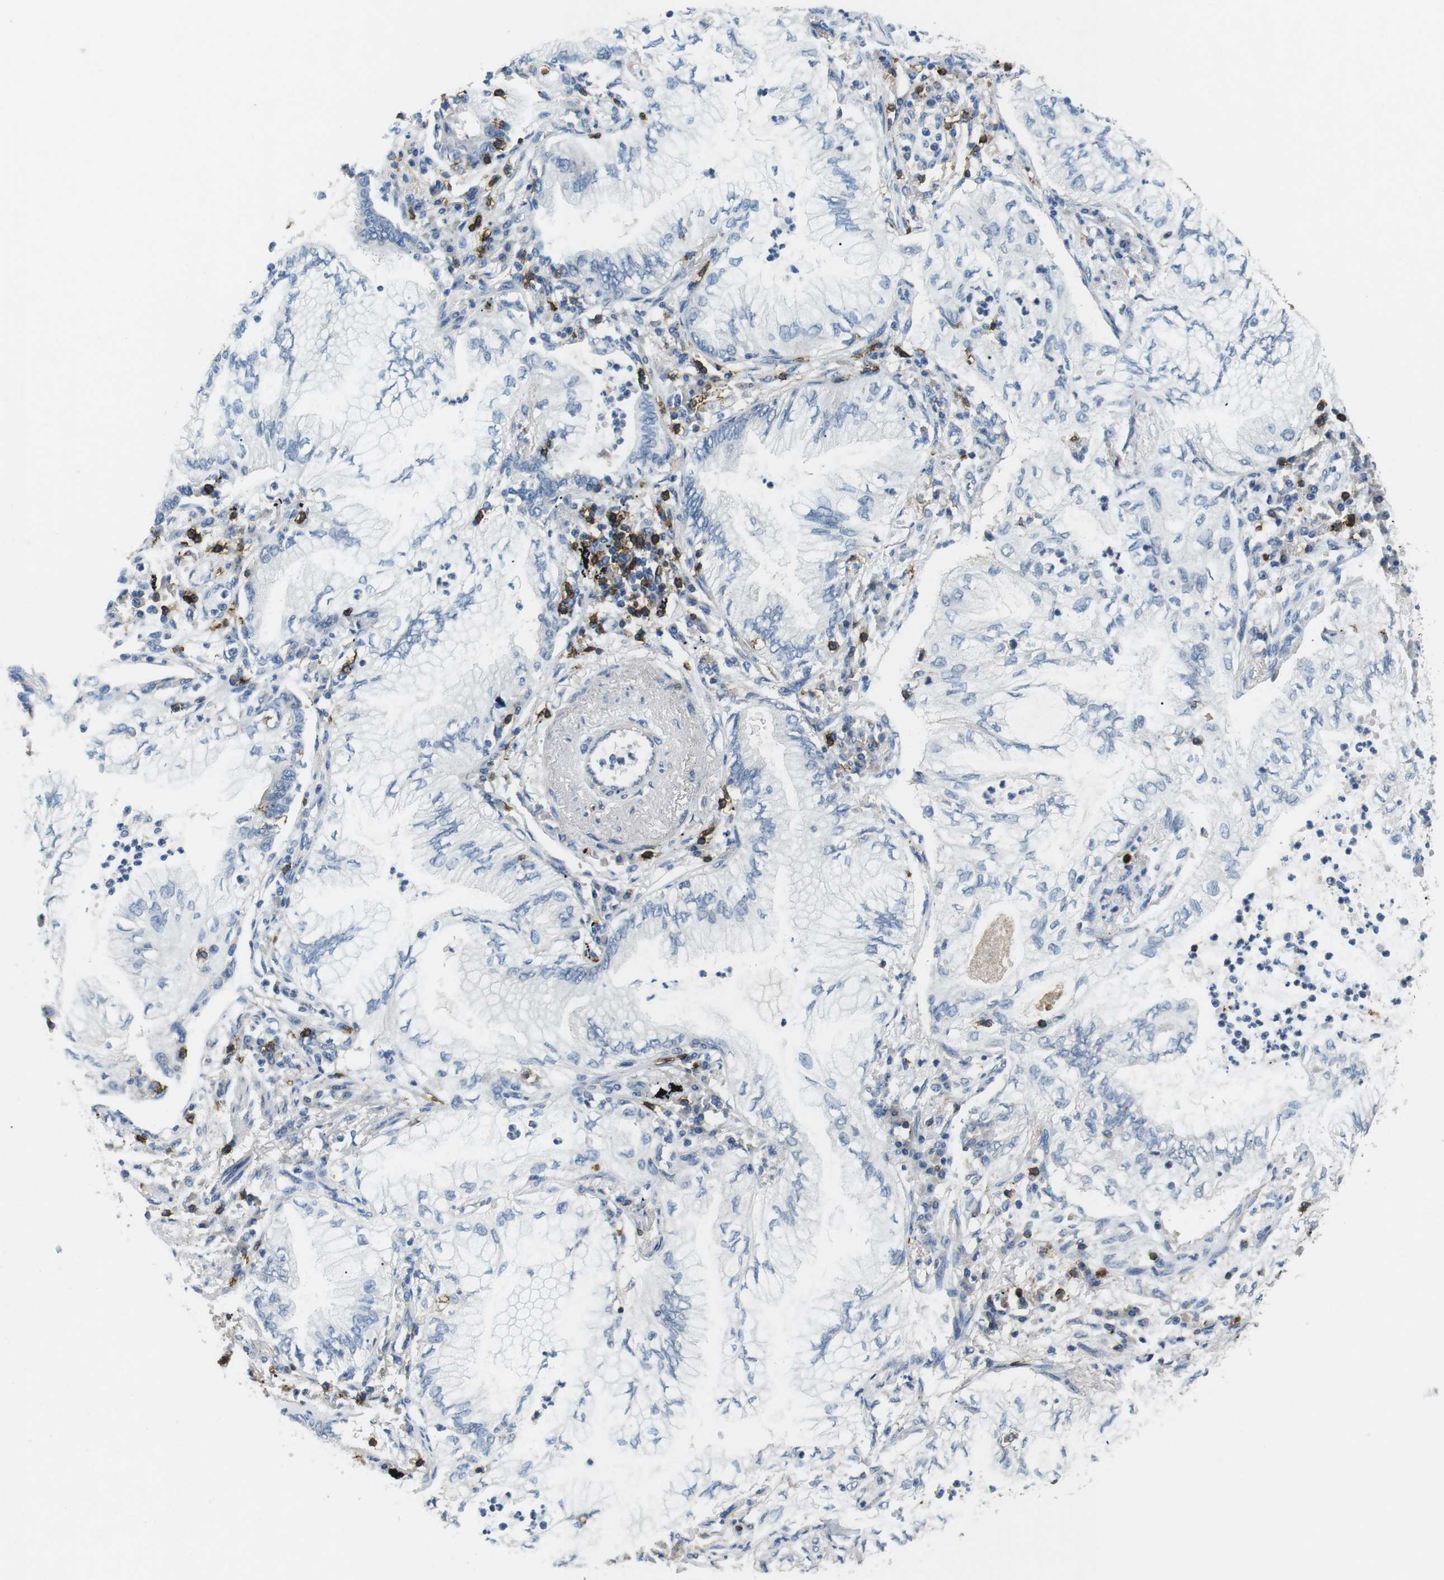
{"staining": {"intensity": "negative", "quantity": "none", "location": "none"}, "tissue": "lung cancer", "cell_type": "Tumor cells", "image_type": "cancer", "snomed": [{"axis": "morphology", "description": "Normal tissue, NOS"}, {"axis": "morphology", "description": "Adenocarcinoma, NOS"}, {"axis": "topography", "description": "Bronchus"}, {"axis": "topography", "description": "Lung"}], "caption": "An image of human adenocarcinoma (lung) is negative for staining in tumor cells. (DAB IHC visualized using brightfield microscopy, high magnification).", "gene": "CD6", "patient": {"sex": "female", "age": 70}}